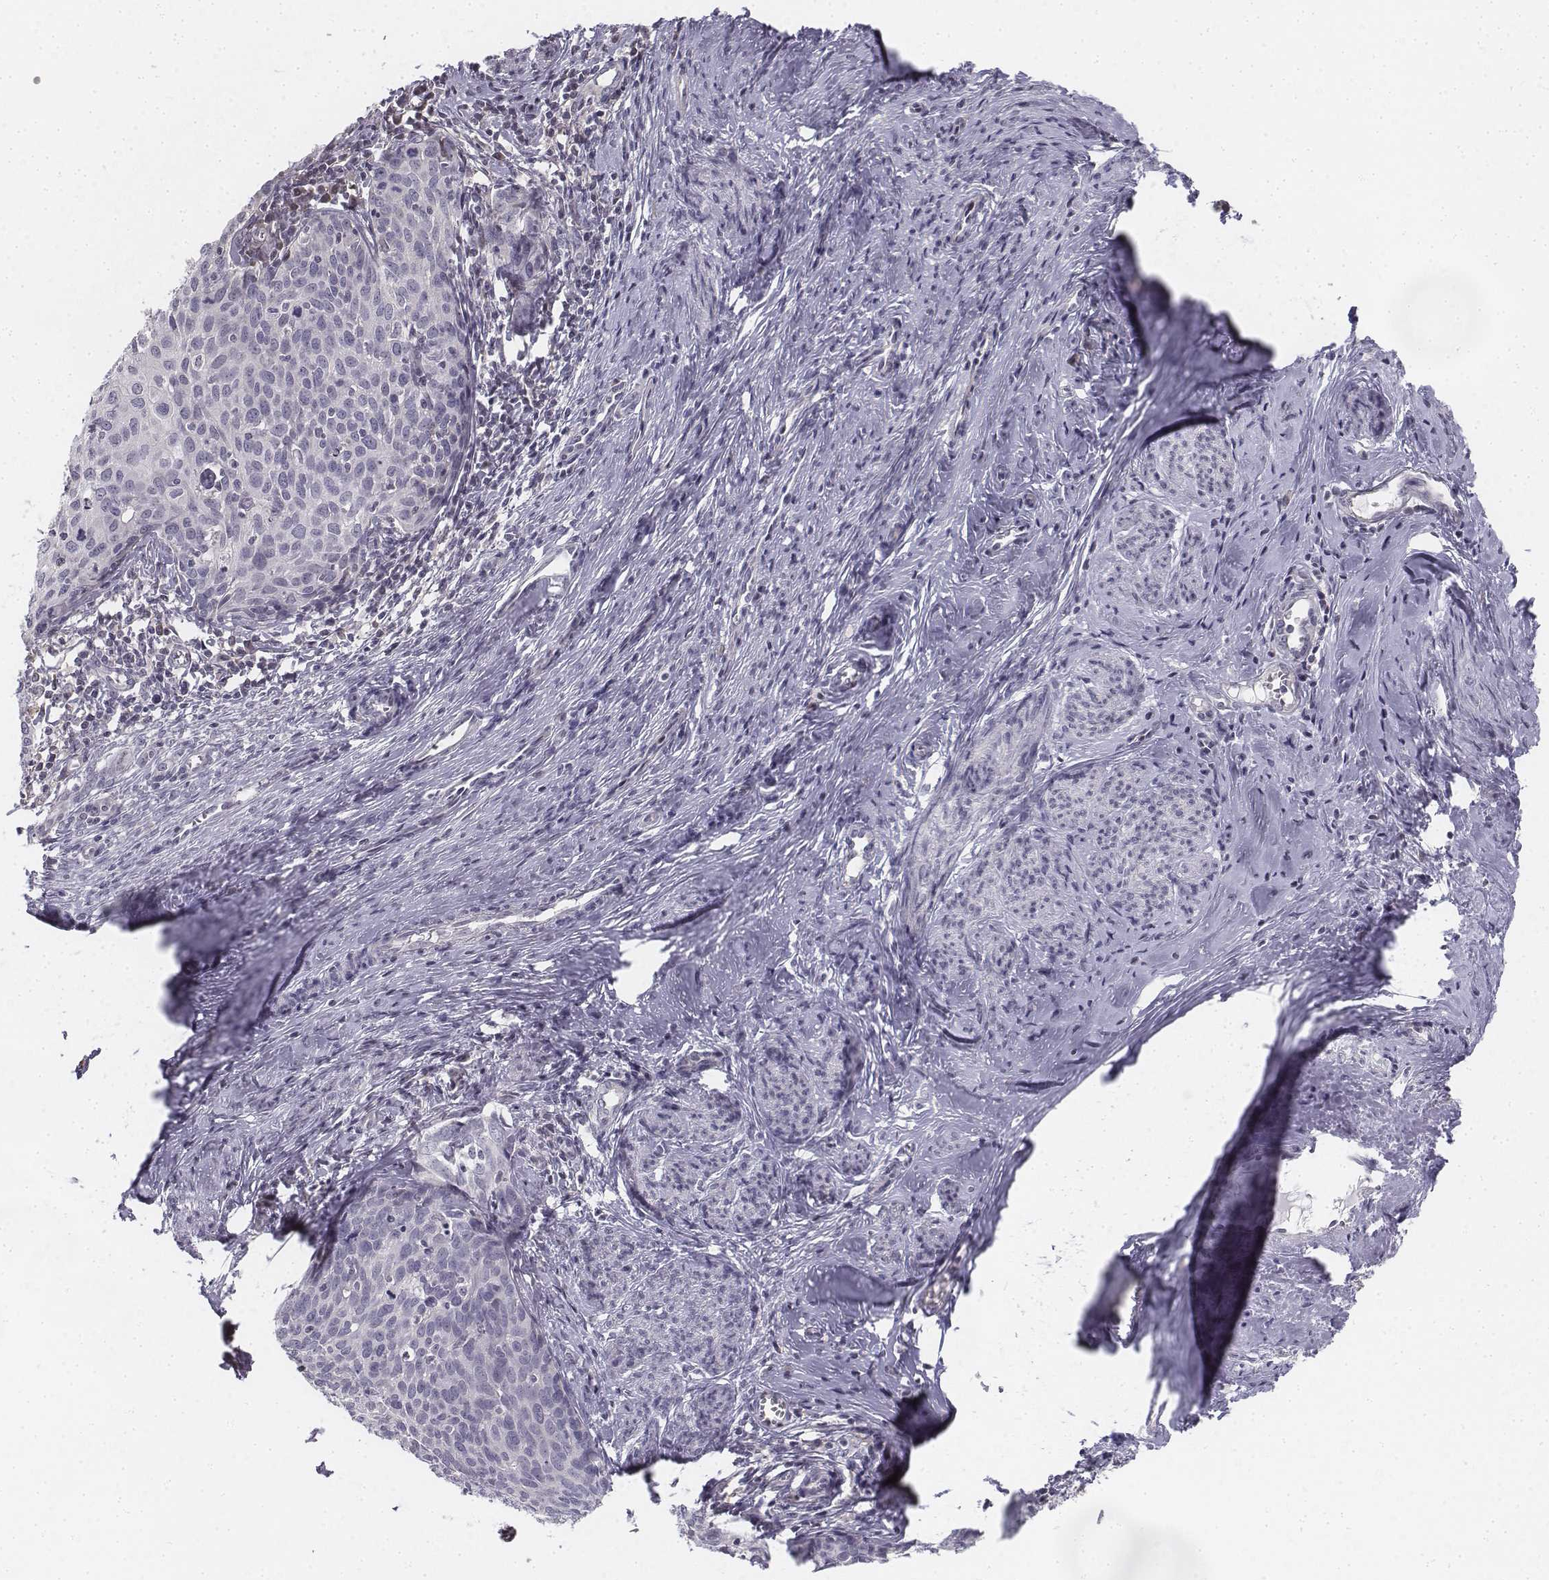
{"staining": {"intensity": "negative", "quantity": "none", "location": "none"}, "tissue": "cervical cancer", "cell_type": "Tumor cells", "image_type": "cancer", "snomed": [{"axis": "morphology", "description": "Squamous cell carcinoma, NOS"}, {"axis": "topography", "description": "Cervix"}], "caption": "The image demonstrates no significant expression in tumor cells of cervical cancer.", "gene": "PENK", "patient": {"sex": "female", "age": 62}}